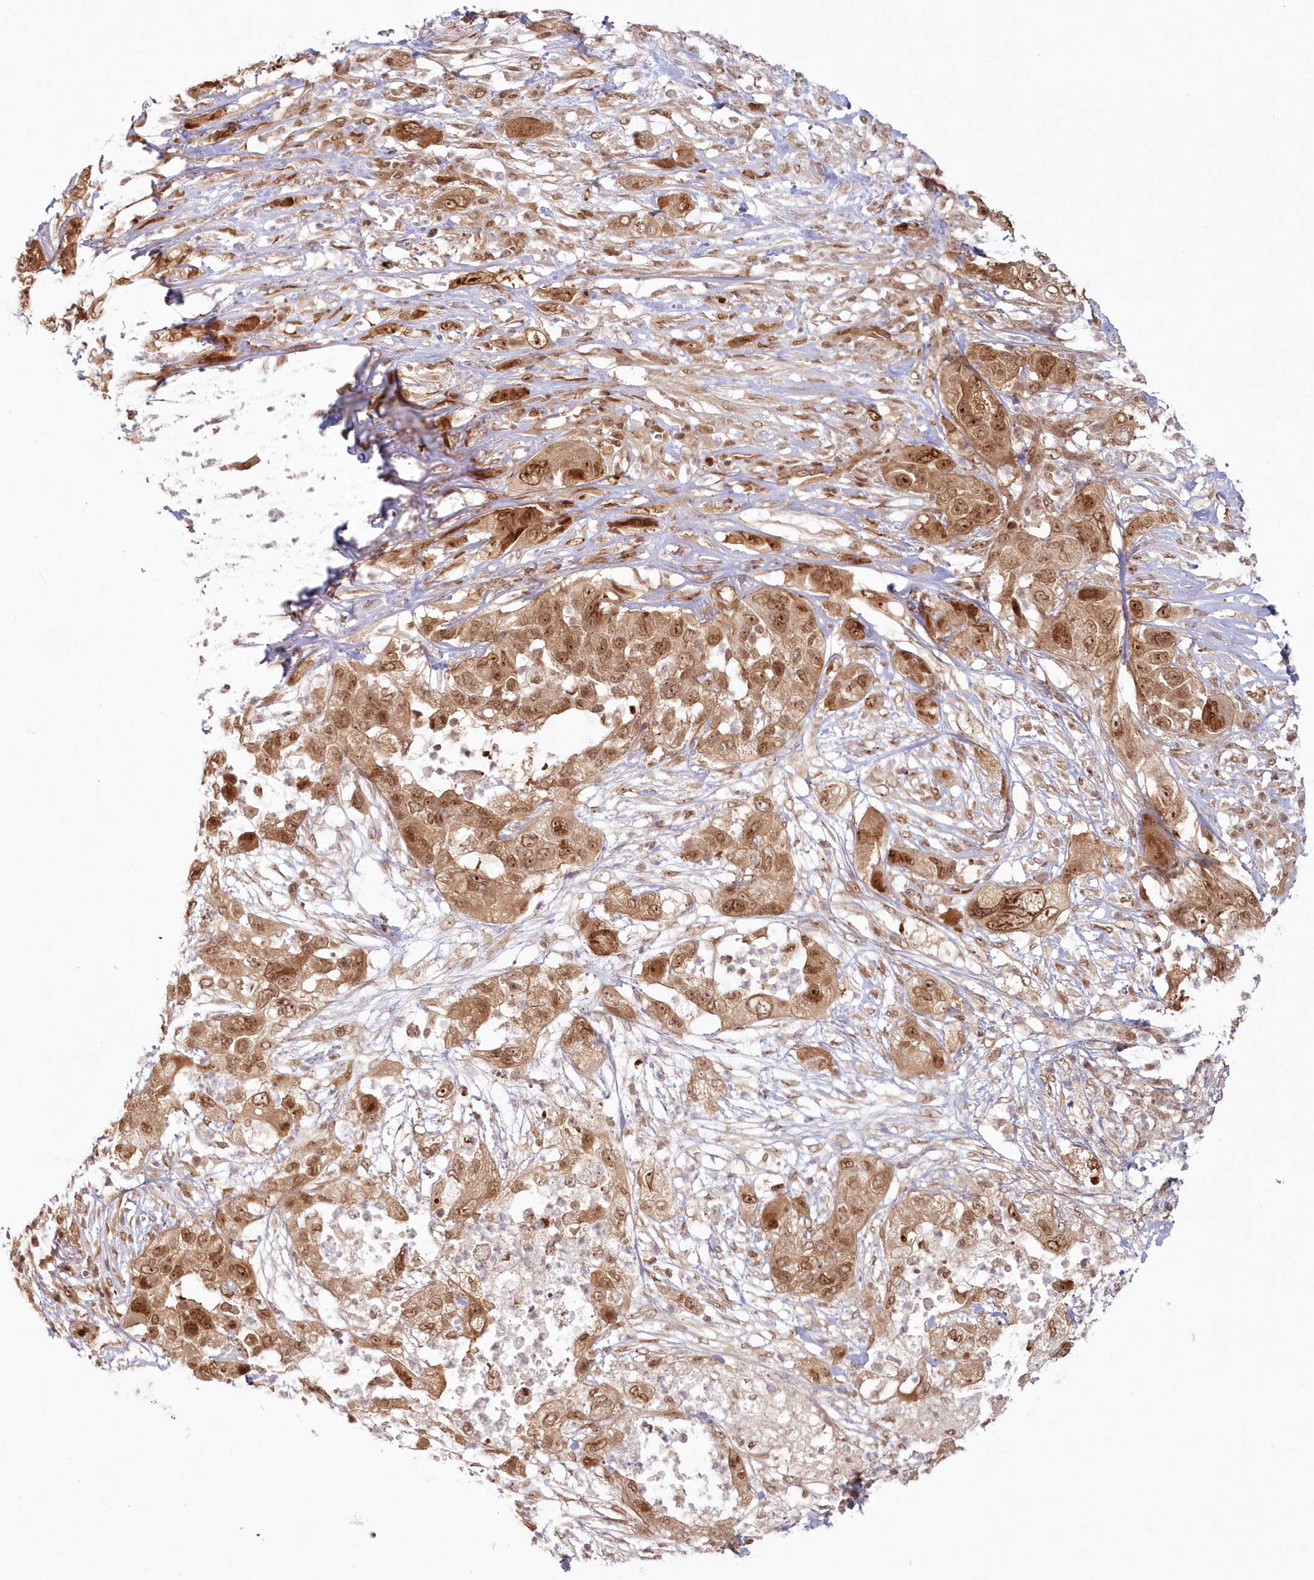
{"staining": {"intensity": "moderate", "quantity": ">75%", "location": "cytoplasmic/membranous,nuclear"}, "tissue": "pancreatic cancer", "cell_type": "Tumor cells", "image_type": "cancer", "snomed": [{"axis": "morphology", "description": "Adenocarcinoma, NOS"}, {"axis": "topography", "description": "Pancreas"}], "caption": "A high-resolution image shows IHC staining of pancreatic cancer (adenocarcinoma), which reveals moderate cytoplasmic/membranous and nuclear expression in approximately >75% of tumor cells.", "gene": "TOGARAM2", "patient": {"sex": "female", "age": 78}}